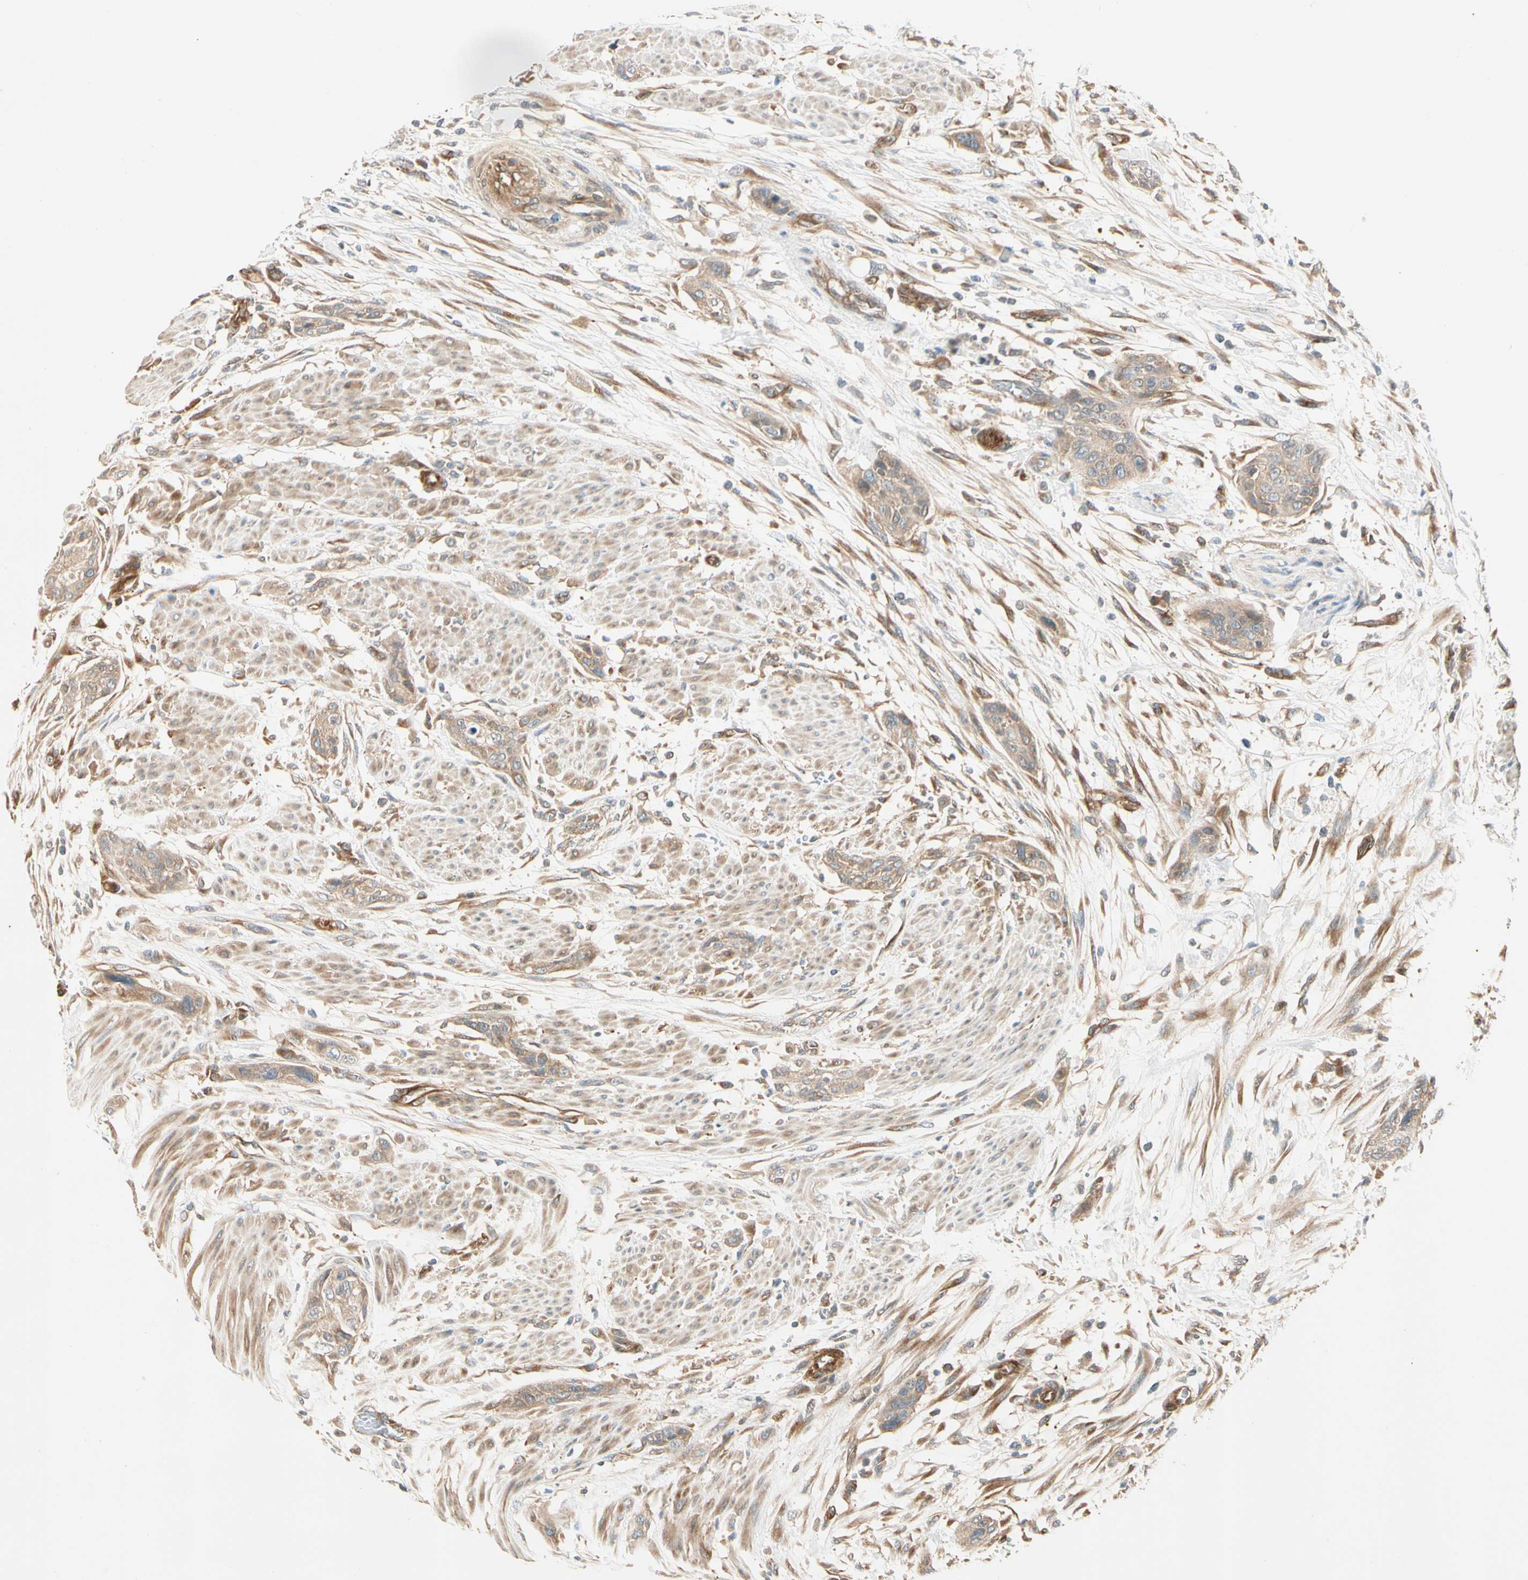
{"staining": {"intensity": "moderate", "quantity": ">75%", "location": "cytoplasmic/membranous"}, "tissue": "urothelial cancer", "cell_type": "Tumor cells", "image_type": "cancer", "snomed": [{"axis": "morphology", "description": "Urothelial carcinoma, High grade"}, {"axis": "topography", "description": "Urinary bladder"}], "caption": "Protein analysis of urothelial carcinoma (high-grade) tissue shows moderate cytoplasmic/membranous staining in approximately >75% of tumor cells.", "gene": "ROCK2", "patient": {"sex": "male", "age": 35}}